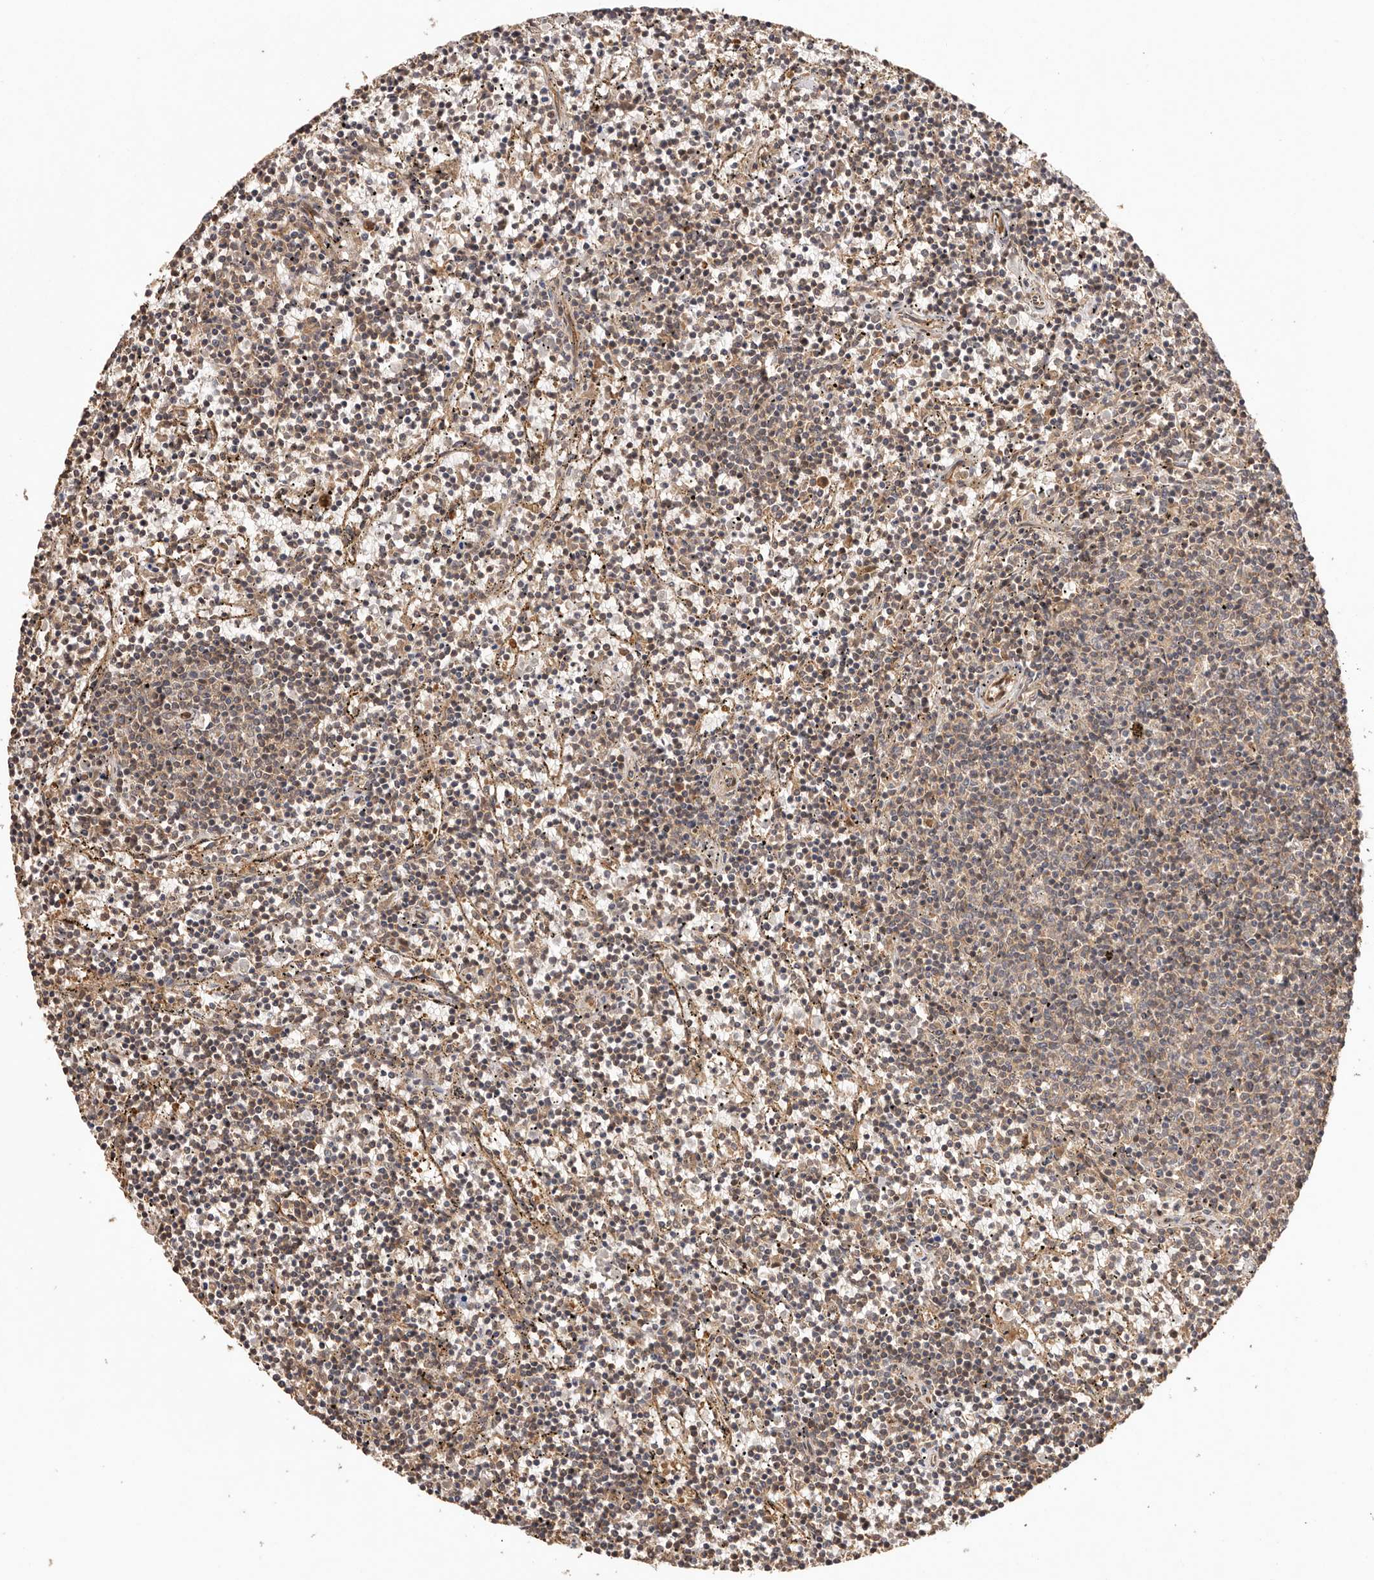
{"staining": {"intensity": "weak", "quantity": "25%-75%", "location": "cytoplasmic/membranous"}, "tissue": "lymphoma", "cell_type": "Tumor cells", "image_type": "cancer", "snomed": [{"axis": "morphology", "description": "Malignant lymphoma, non-Hodgkin's type, Low grade"}, {"axis": "topography", "description": "Spleen"}], "caption": "A brown stain highlights weak cytoplasmic/membranous positivity of a protein in human low-grade malignant lymphoma, non-Hodgkin's type tumor cells.", "gene": "UBR2", "patient": {"sex": "female", "age": 50}}